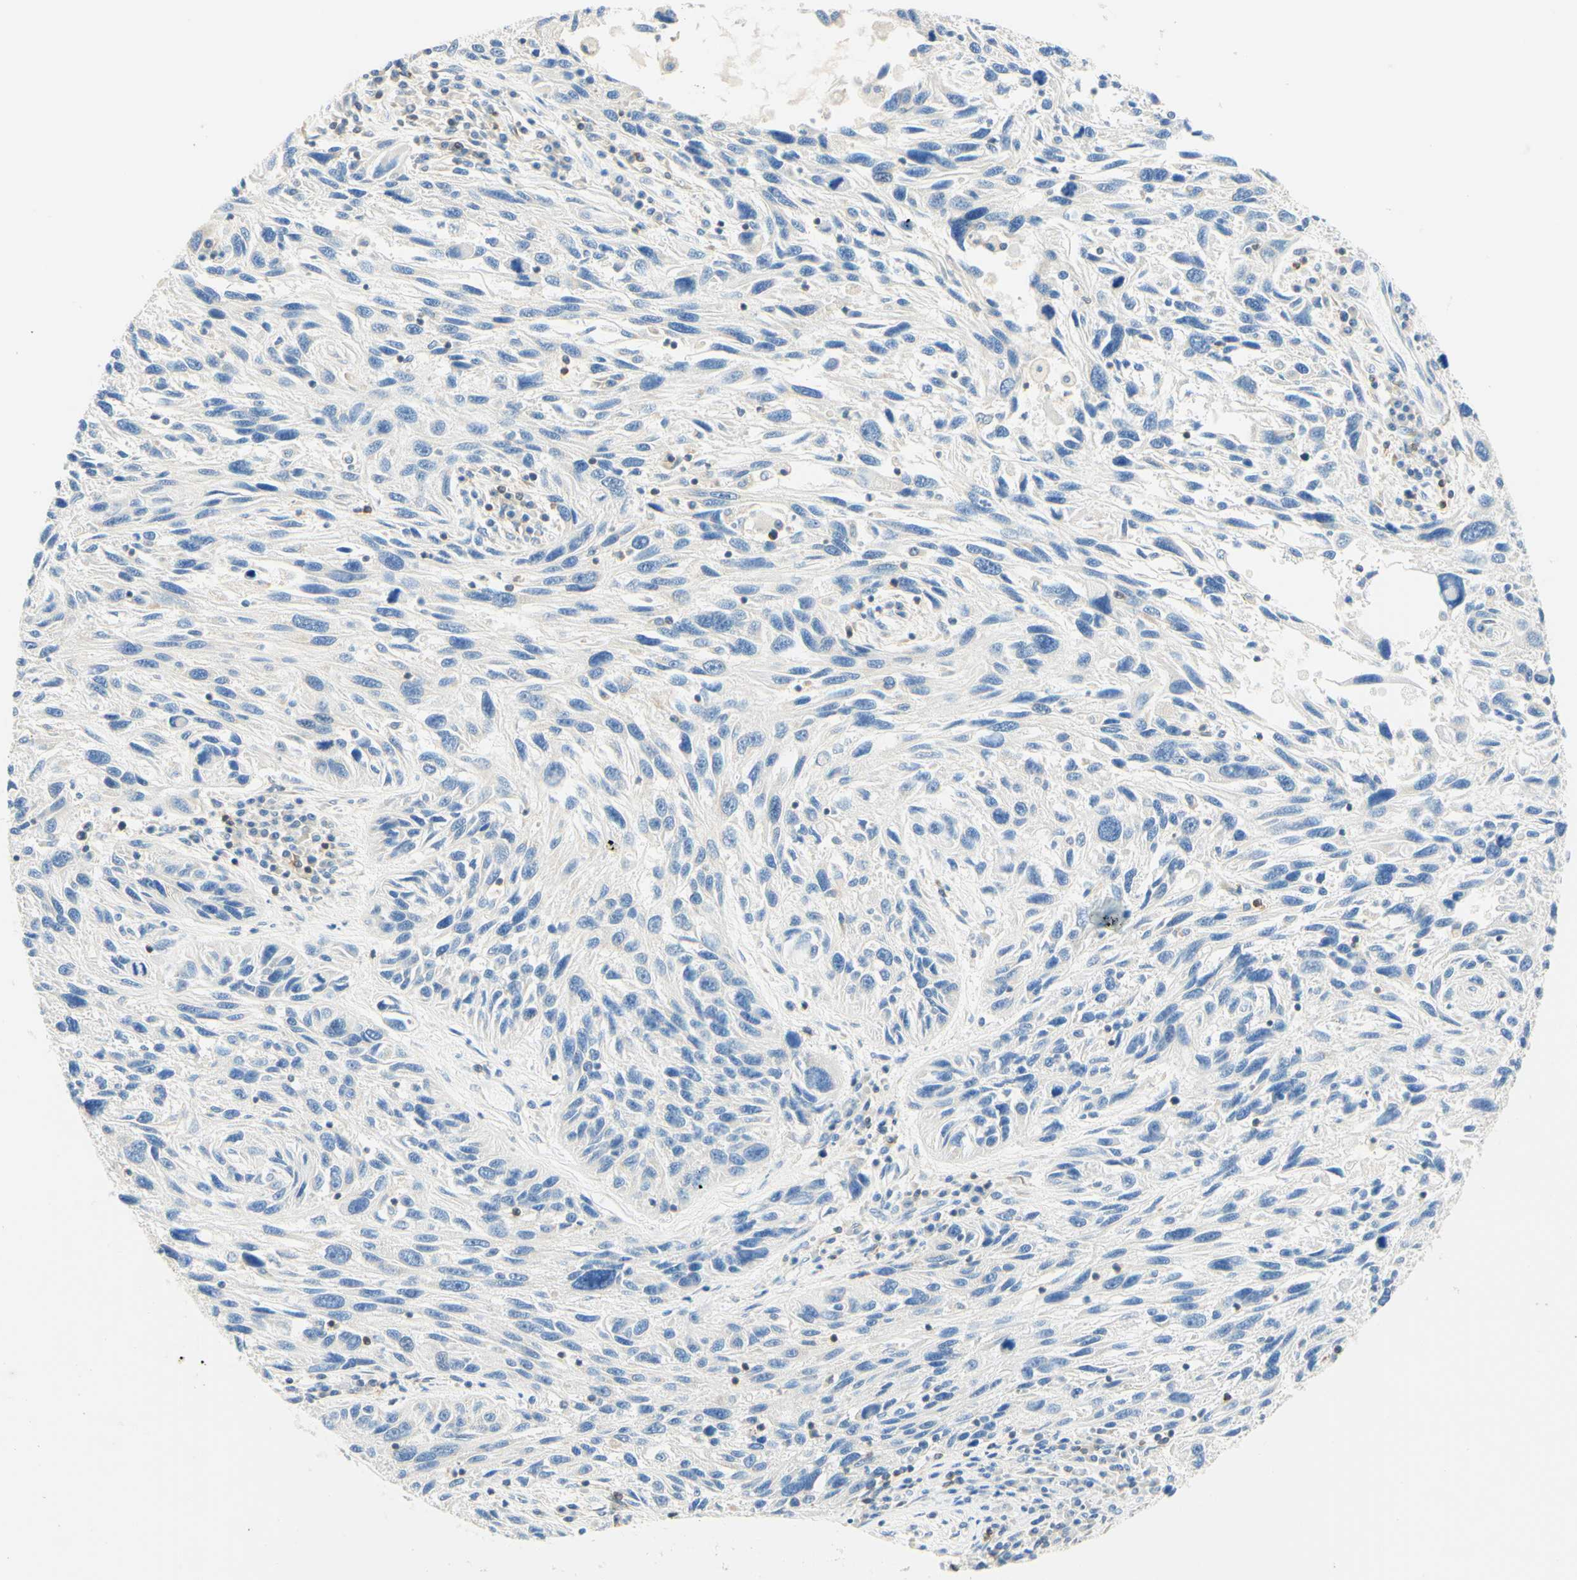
{"staining": {"intensity": "negative", "quantity": "none", "location": "none"}, "tissue": "melanoma", "cell_type": "Tumor cells", "image_type": "cancer", "snomed": [{"axis": "morphology", "description": "Malignant melanoma, NOS"}, {"axis": "topography", "description": "Skin"}], "caption": "DAB (3,3'-diaminobenzidine) immunohistochemical staining of melanoma shows no significant expression in tumor cells.", "gene": "LAT", "patient": {"sex": "male", "age": 53}}